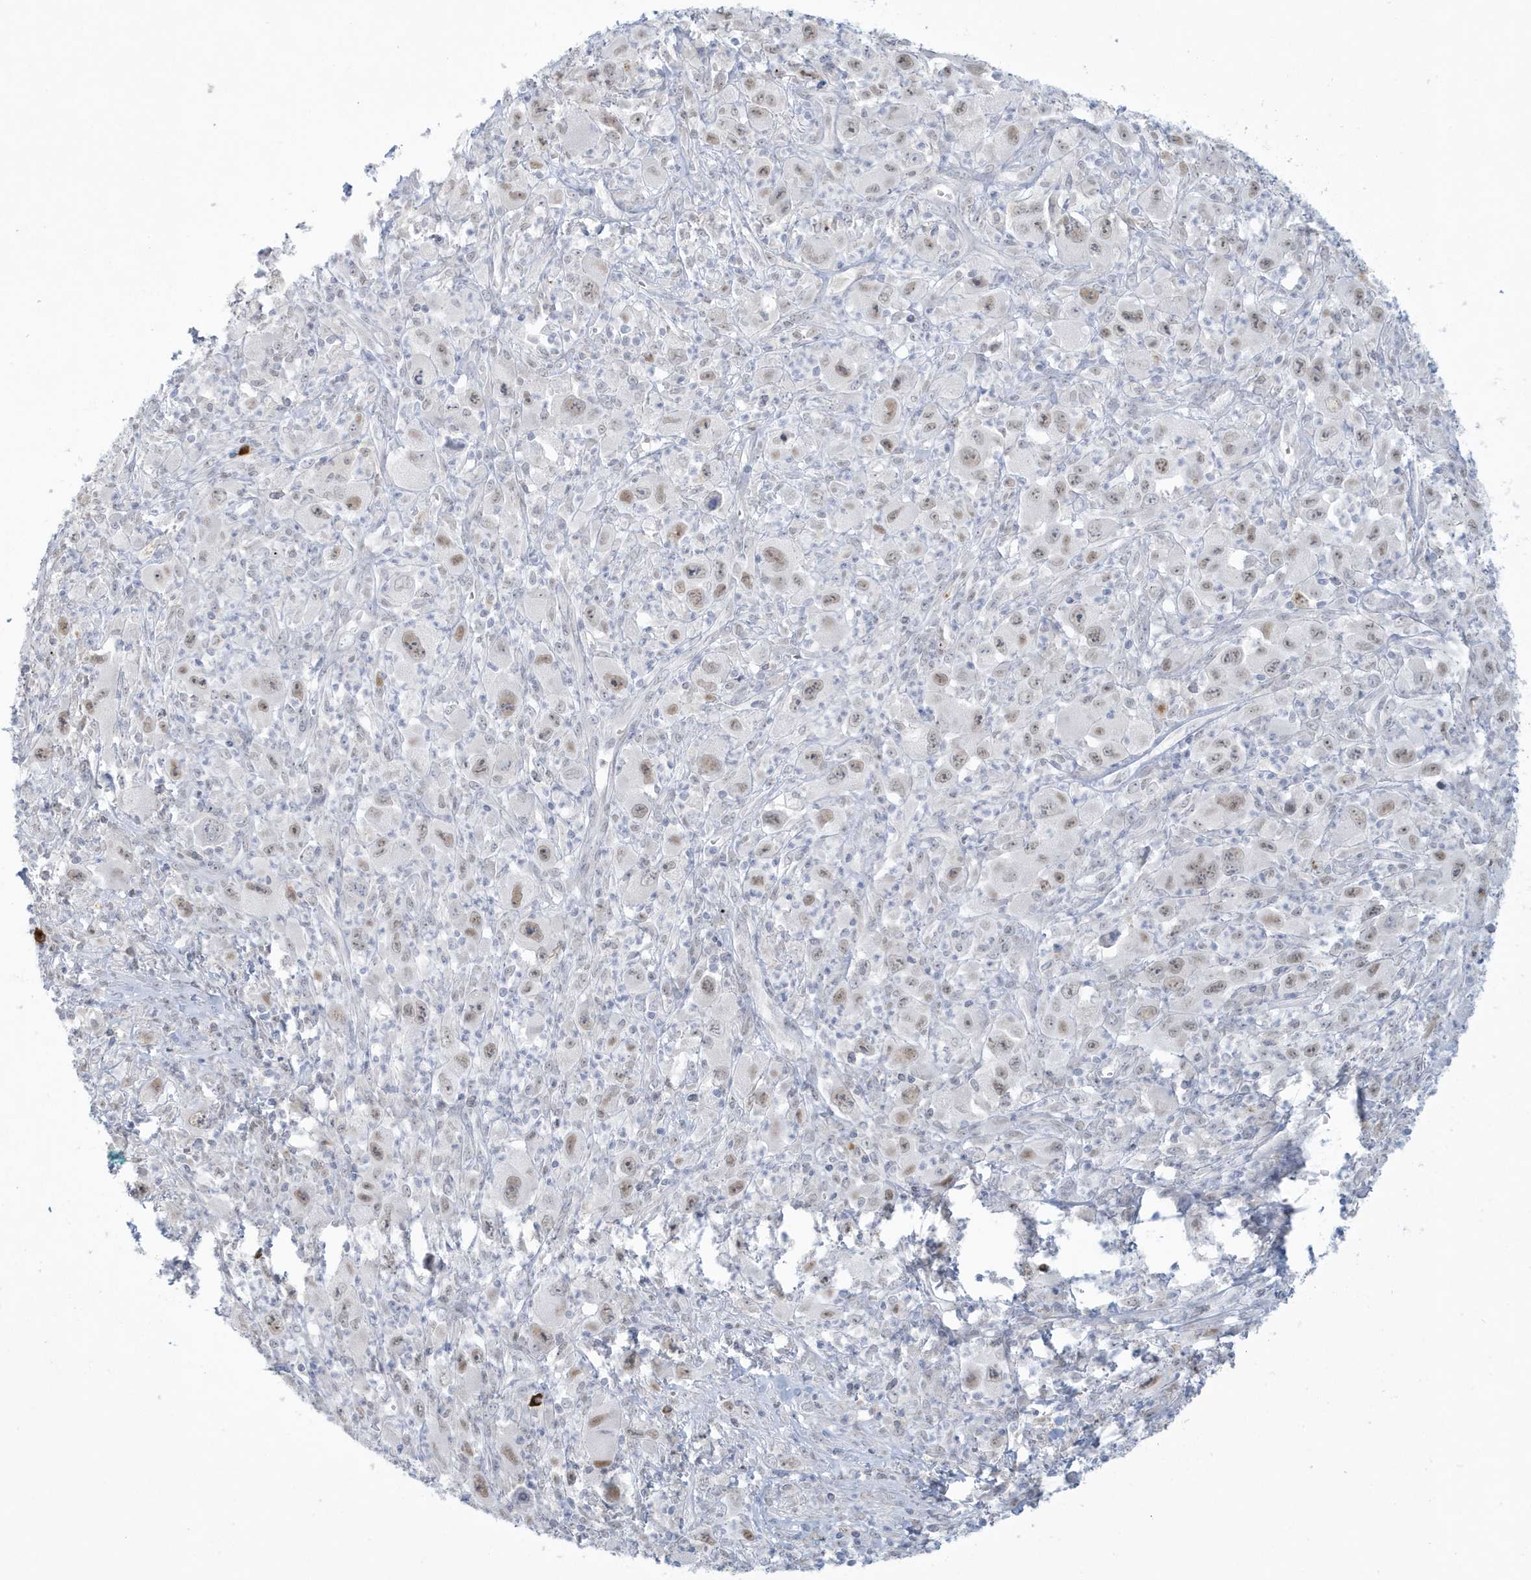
{"staining": {"intensity": "weak", "quantity": "25%-75%", "location": "nuclear"}, "tissue": "melanoma", "cell_type": "Tumor cells", "image_type": "cancer", "snomed": [{"axis": "morphology", "description": "Malignant melanoma, Metastatic site"}, {"axis": "topography", "description": "Skin"}], "caption": "Human melanoma stained for a protein (brown) shows weak nuclear positive expression in about 25%-75% of tumor cells.", "gene": "HERC6", "patient": {"sex": "female", "age": 56}}